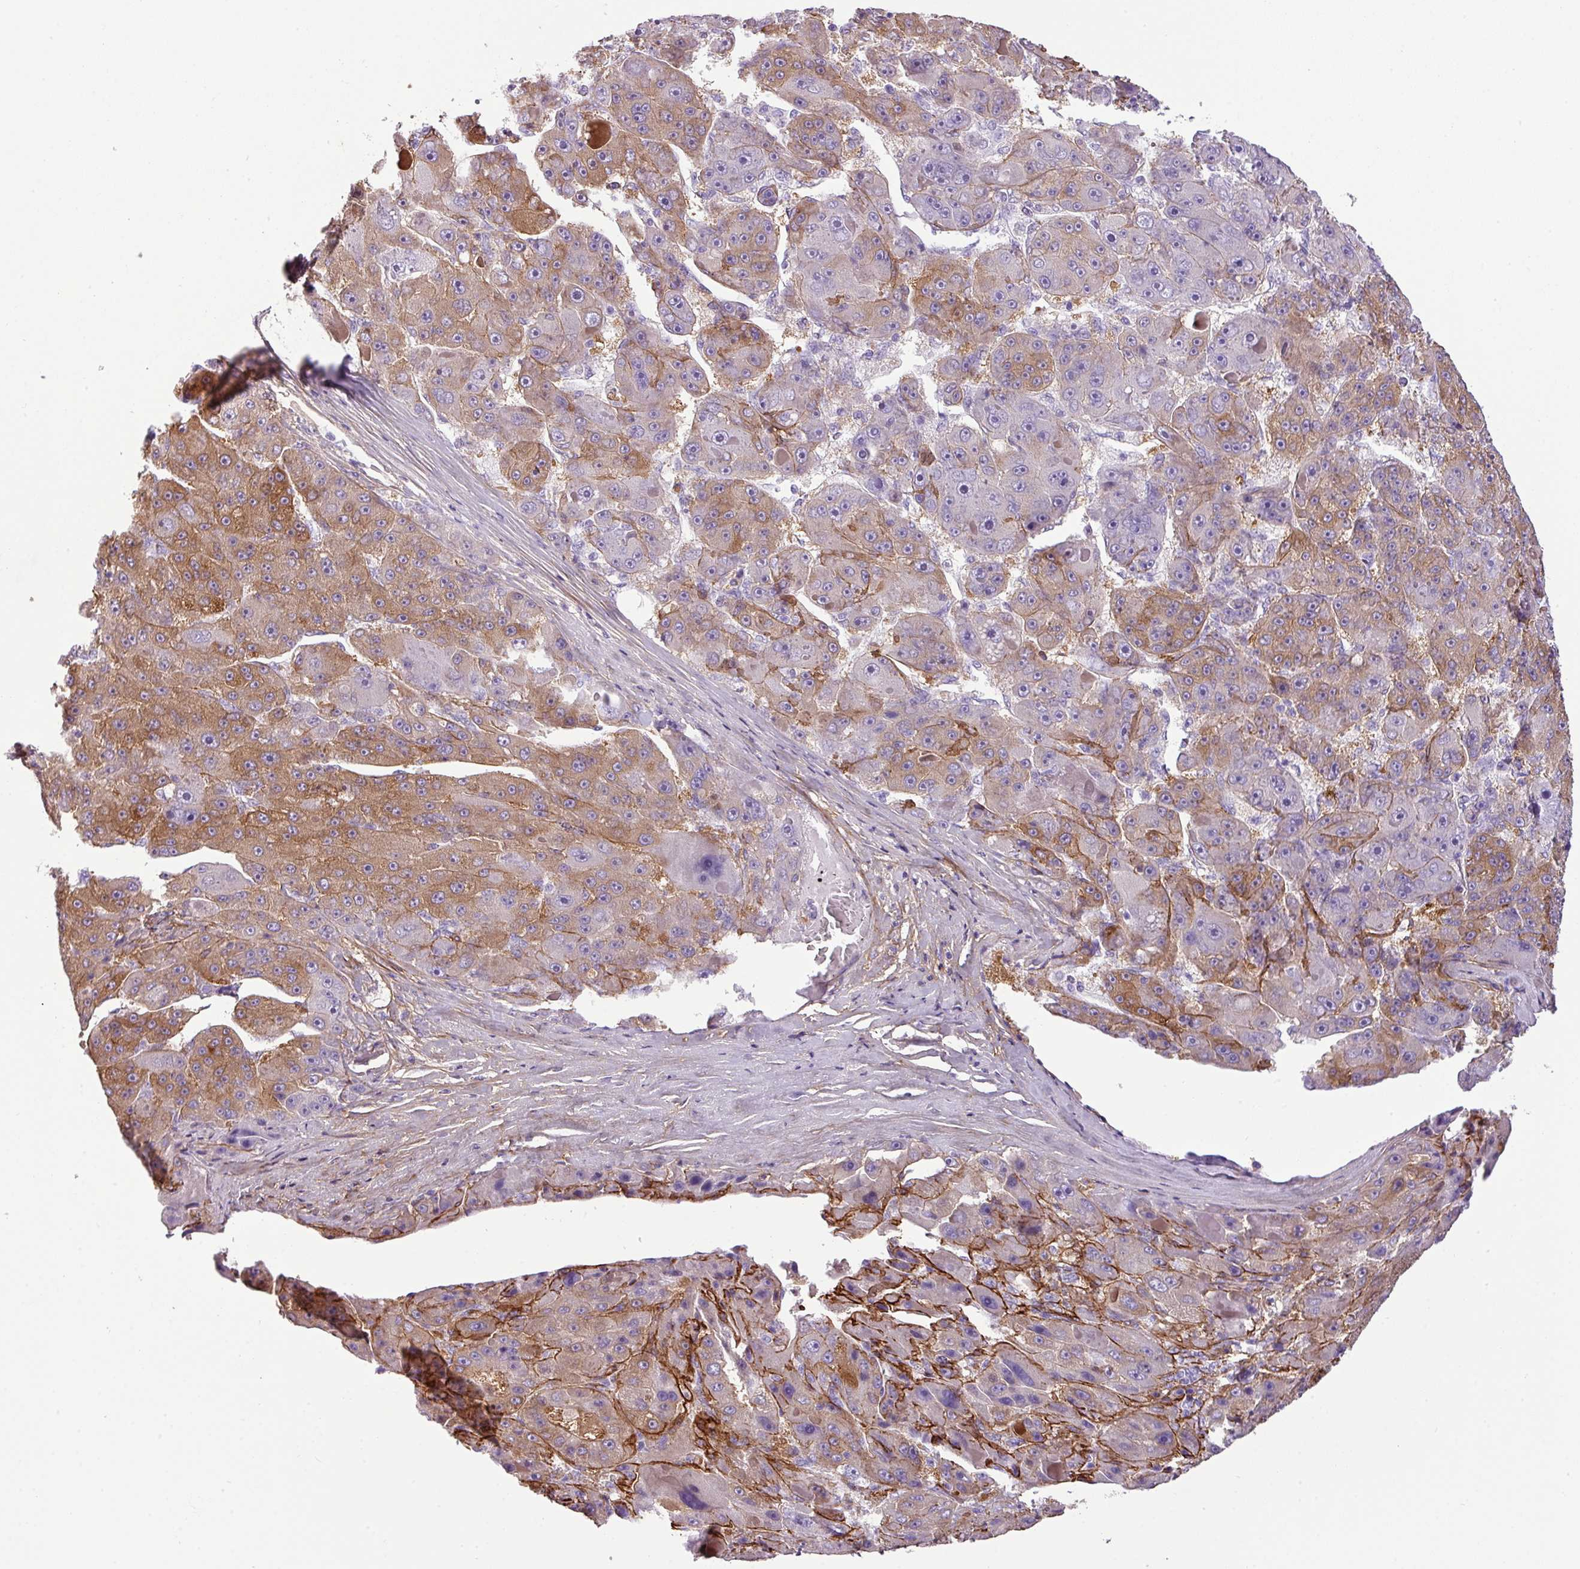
{"staining": {"intensity": "moderate", "quantity": "25%-75%", "location": "cytoplasmic/membranous"}, "tissue": "liver cancer", "cell_type": "Tumor cells", "image_type": "cancer", "snomed": [{"axis": "morphology", "description": "Carcinoma, Hepatocellular, NOS"}, {"axis": "topography", "description": "Liver"}], "caption": "Liver cancer tissue exhibits moderate cytoplasmic/membranous staining in about 25%-75% of tumor cells", "gene": "PARD6G", "patient": {"sex": "male", "age": 76}}